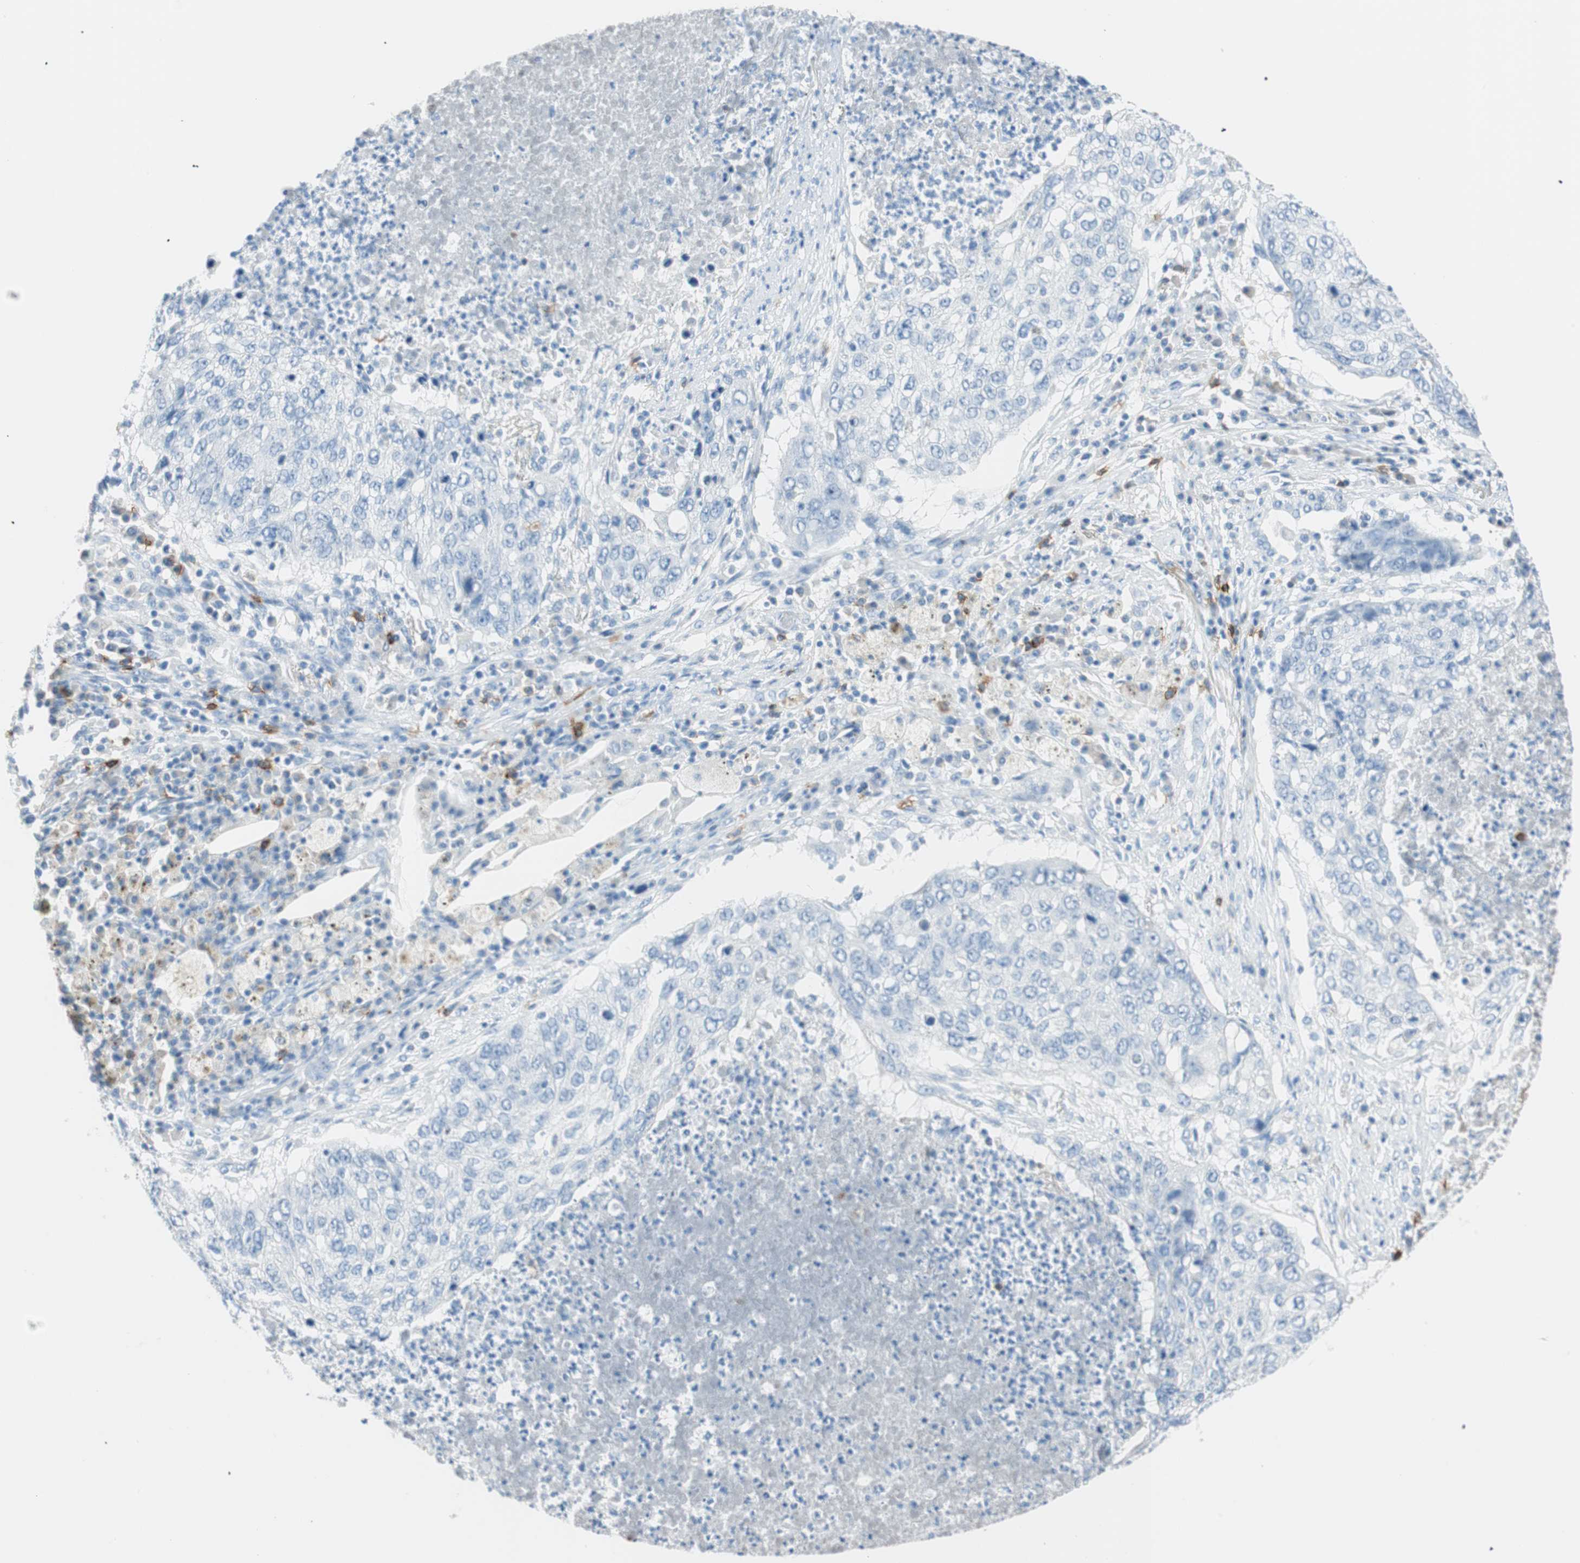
{"staining": {"intensity": "negative", "quantity": "none", "location": "none"}, "tissue": "lung cancer", "cell_type": "Tumor cells", "image_type": "cancer", "snomed": [{"axis": "morphology", "description": "Squamous cell carcinoma, NOS"}, {"axis": "topography", "description": "Lung"}], "caption": "Tumor cells are negative for brown protein staining in lung cancer.", "gene": "TNFRSF13C", "patient": {"sex": "female", "age": 63}}